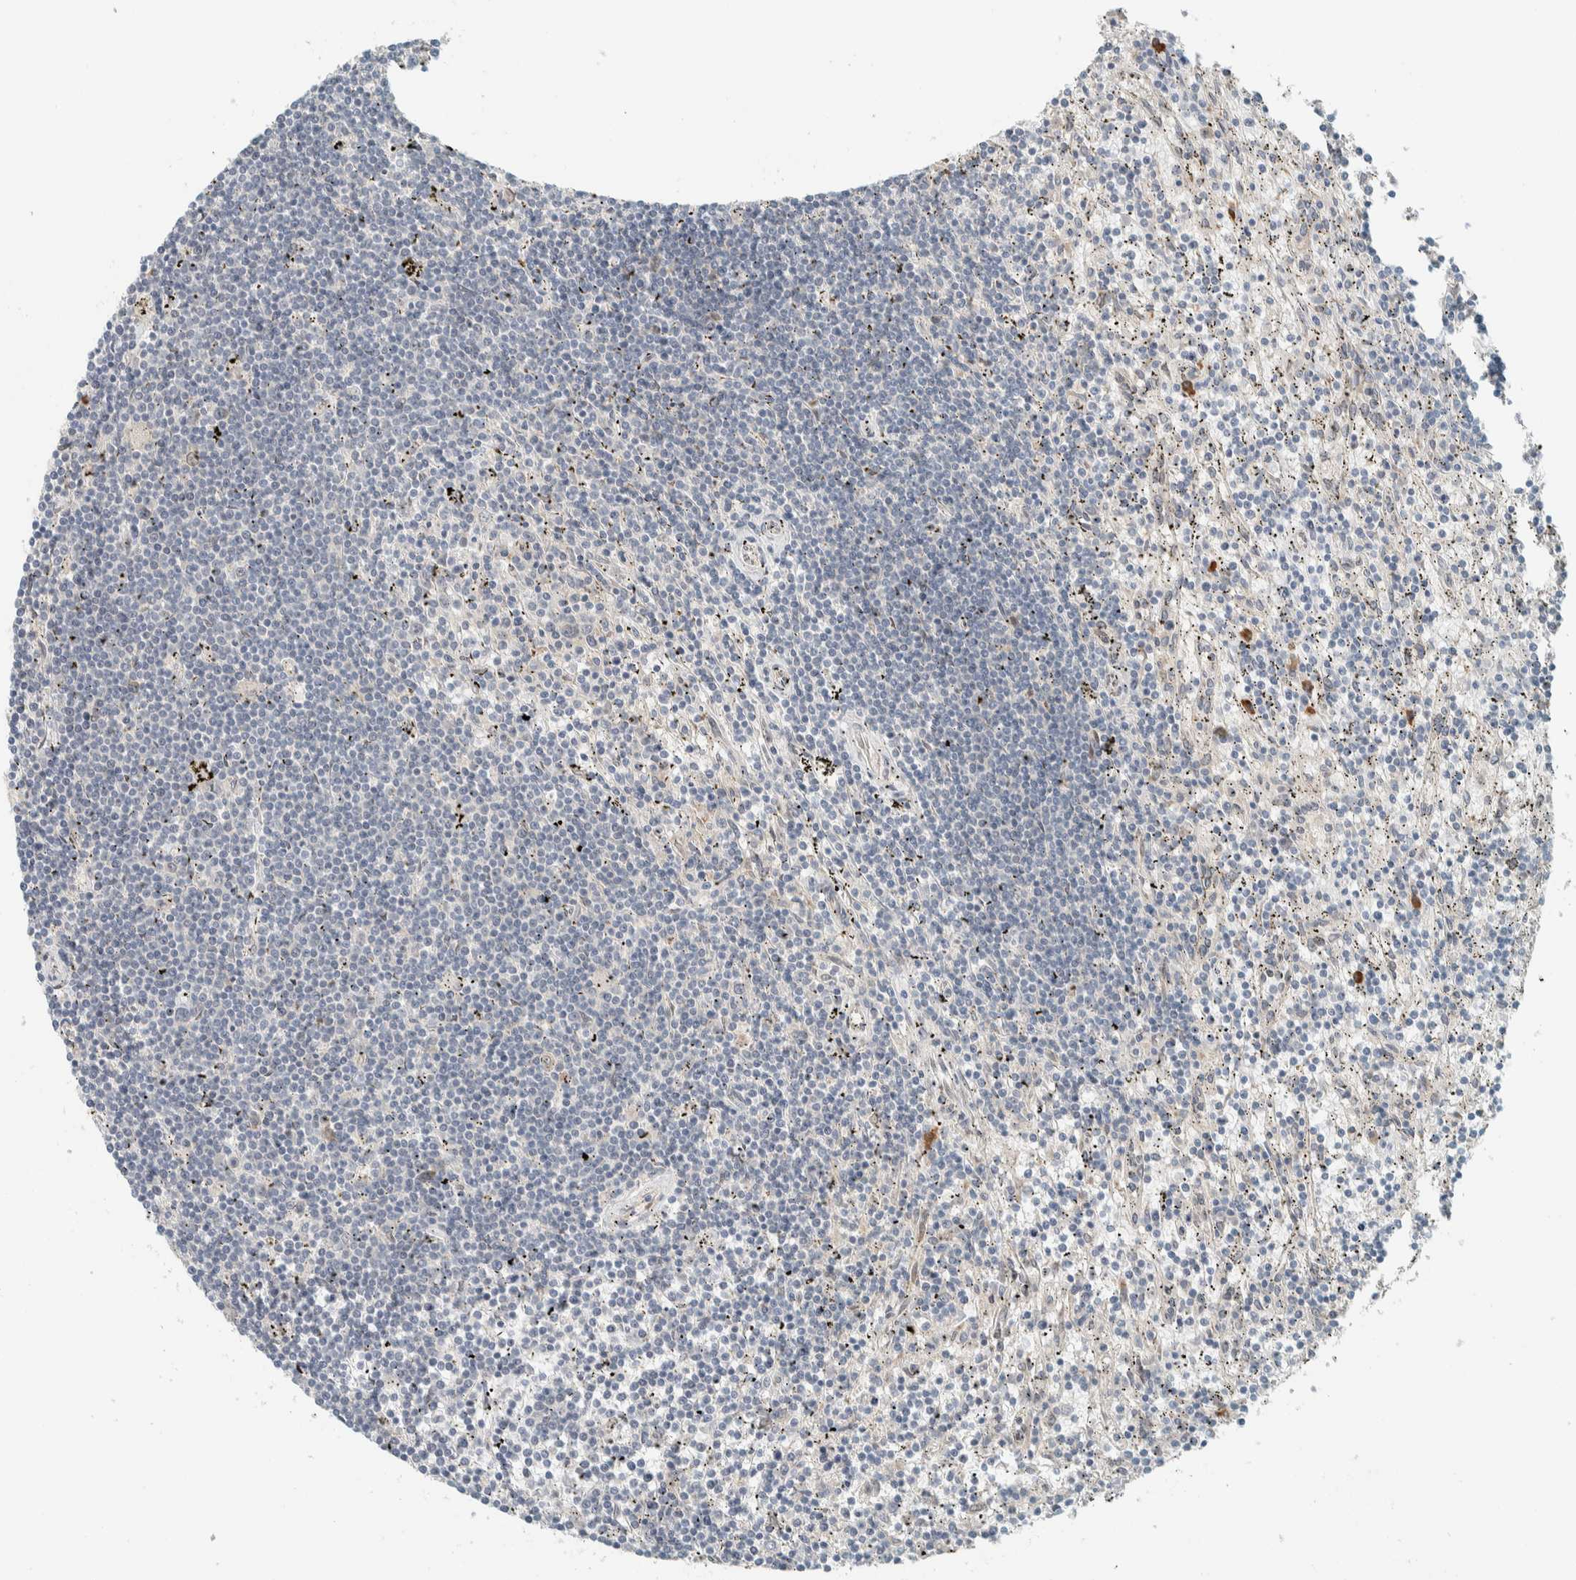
{"staining": {"intensity": "negative", "quantity": "none", "location": "none"}, "tissue": "lymphoma", "cell_type": "Tumor cells", "image_type": "cancer", "snomed": [{"axis": "morphology", "description": "Malignant lymphoma, non-Hodgkin's type, Low grade"}, {"axis": "topography", "description": "Spleen"}], "caption": "IHC micrograph of neoplastic tissue: human lymphoma stained with DAB reveals no significant protein positivity in tumor cells. The staining is performed using DAB brown chromogen with nuclei counter-stained in using hematoxylin.", "gene": "CTBP2", "patient": {"sex": "male", "age": 76}}